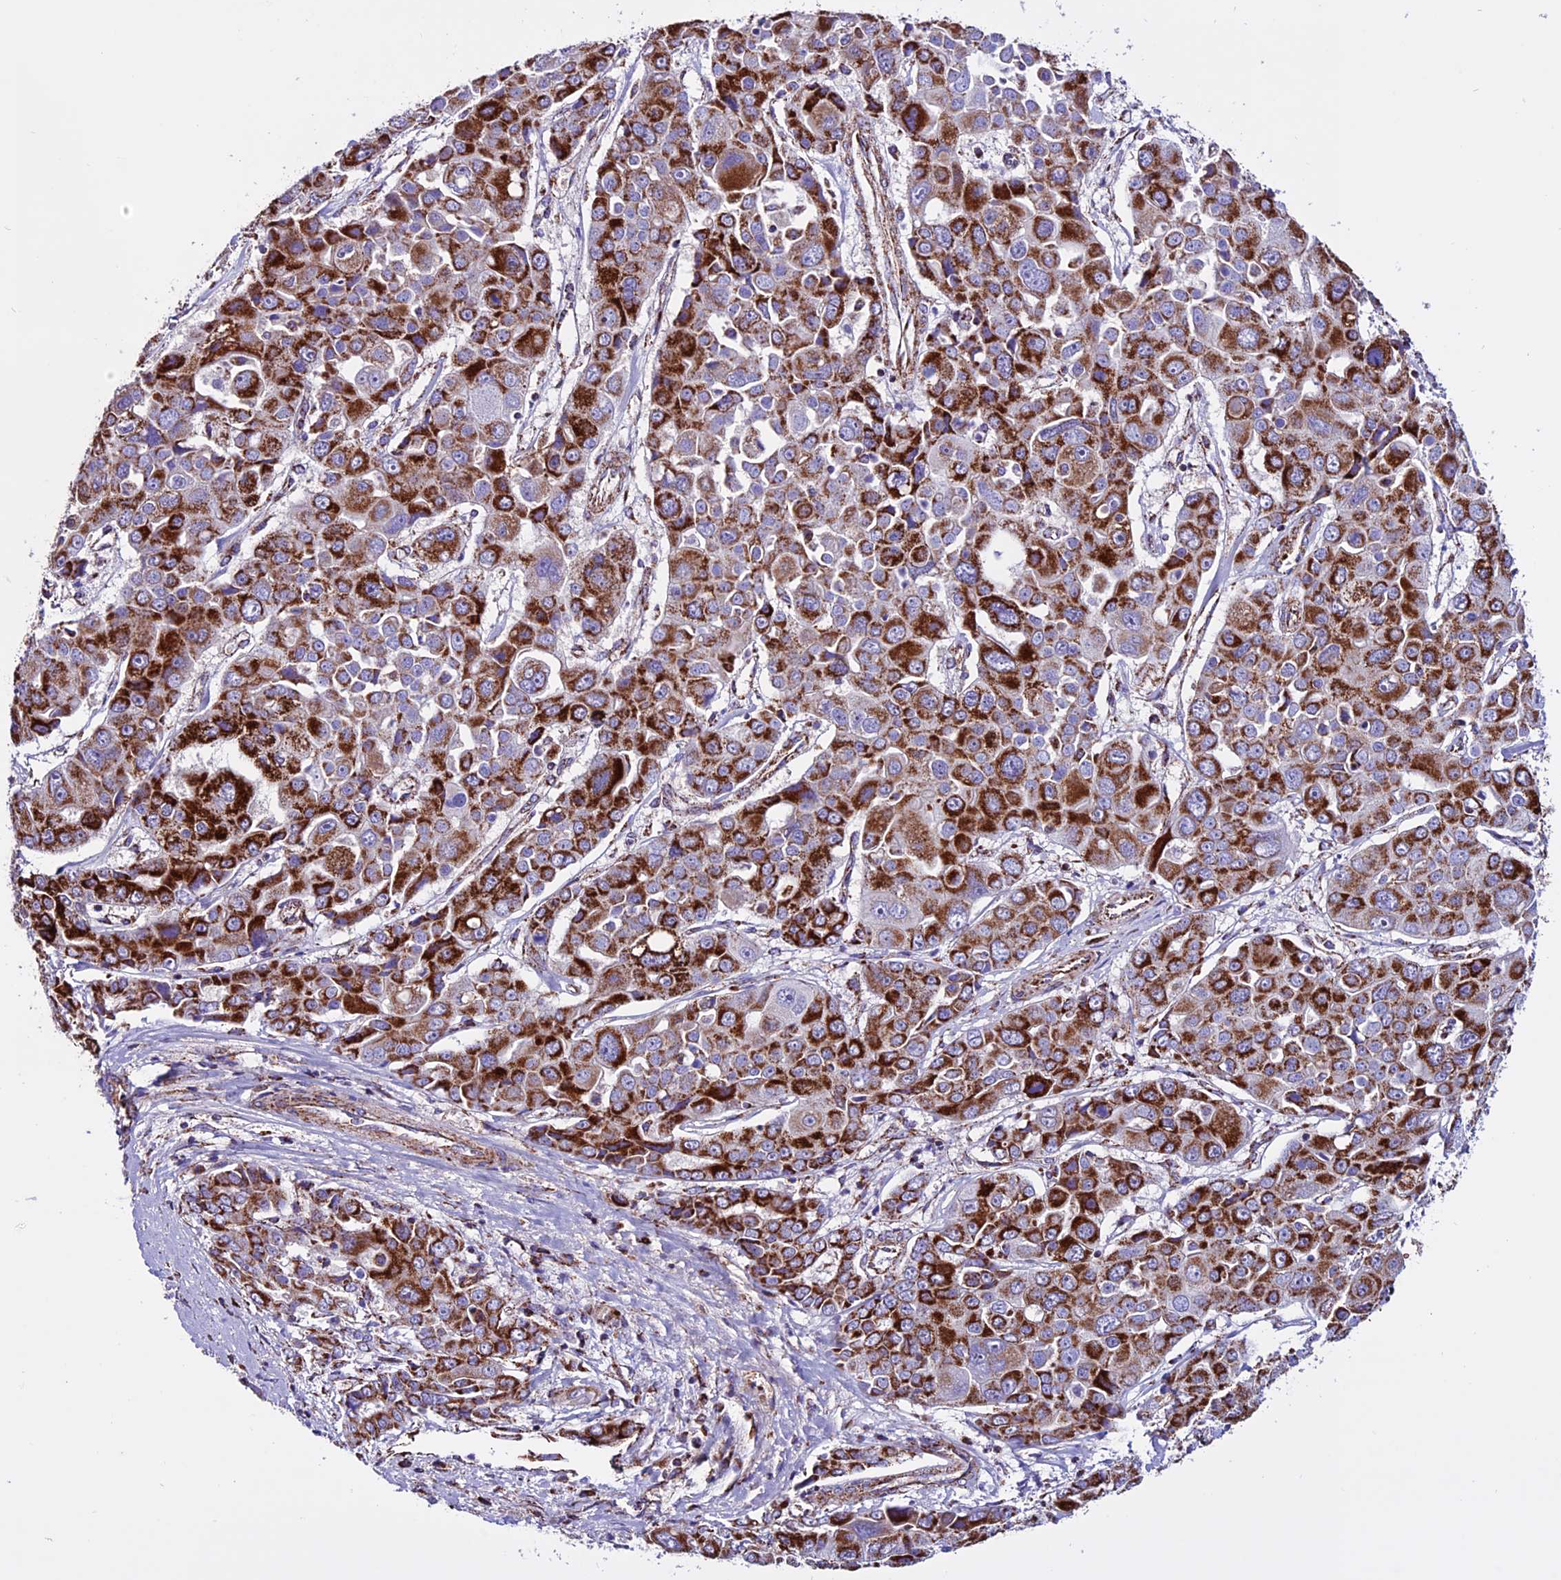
{"staining": {"intensity": "strong", "quantity": "25%-75%", "location": "cytoplasmic/membranous"}, "tissue": "liver cancer", "cell_type": "Tumor cells", "image_type": "cancer", "snomed": [{"axis": "morphology", "description": "Cholangiocarcinoma"}, {"axis": "topography", "description": "Liver"}], "caption": "Brown immunohistochemical staining in human liver cholangiocarcinoma demonstrates strong cytoplasmic/membranous positivity in approximately 25%-75% of tumor cells.", "gene": "CX3CL1", "patient": {"sex": "male", "age": 67}}